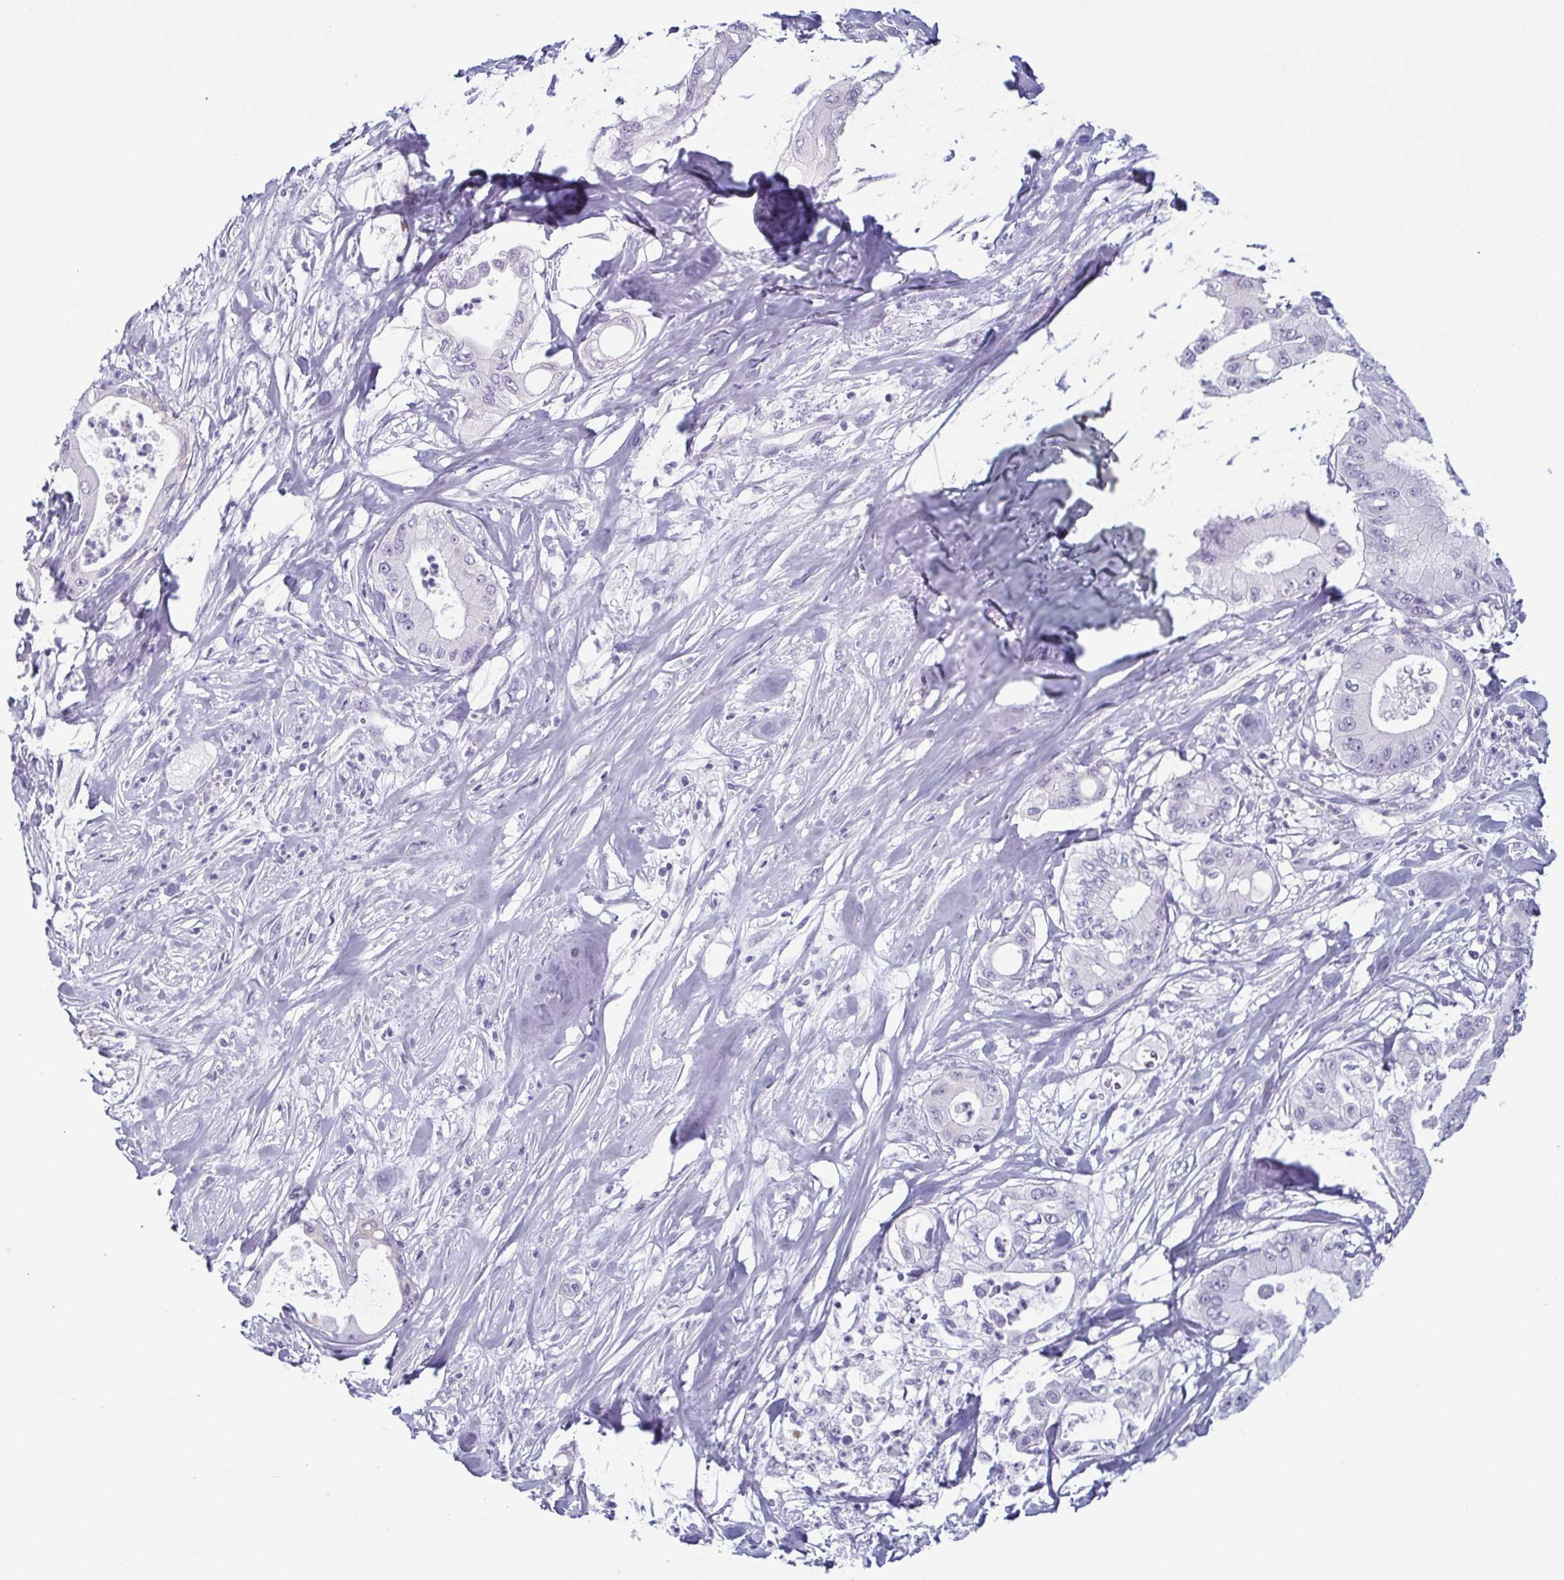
{"staining": {"intensity": "negative", "quantity": "none", "location": "none"}, "tissue": "pancreatic cancer", "cell_type": "Tumor cells", "image_type": "cancer", "snomed": [{"axis": "morphology", "description": "Adenocarcinoma, NOS"}, {"axis": "topography", "description": "Pancreas"}], "caption": "This is an IHC histopathology image of human adenocarcinoma (pancreatic). There is no staining in tumor cells.", "gene": "KRT78", "patient": {"sex": "male", "age": 71}}